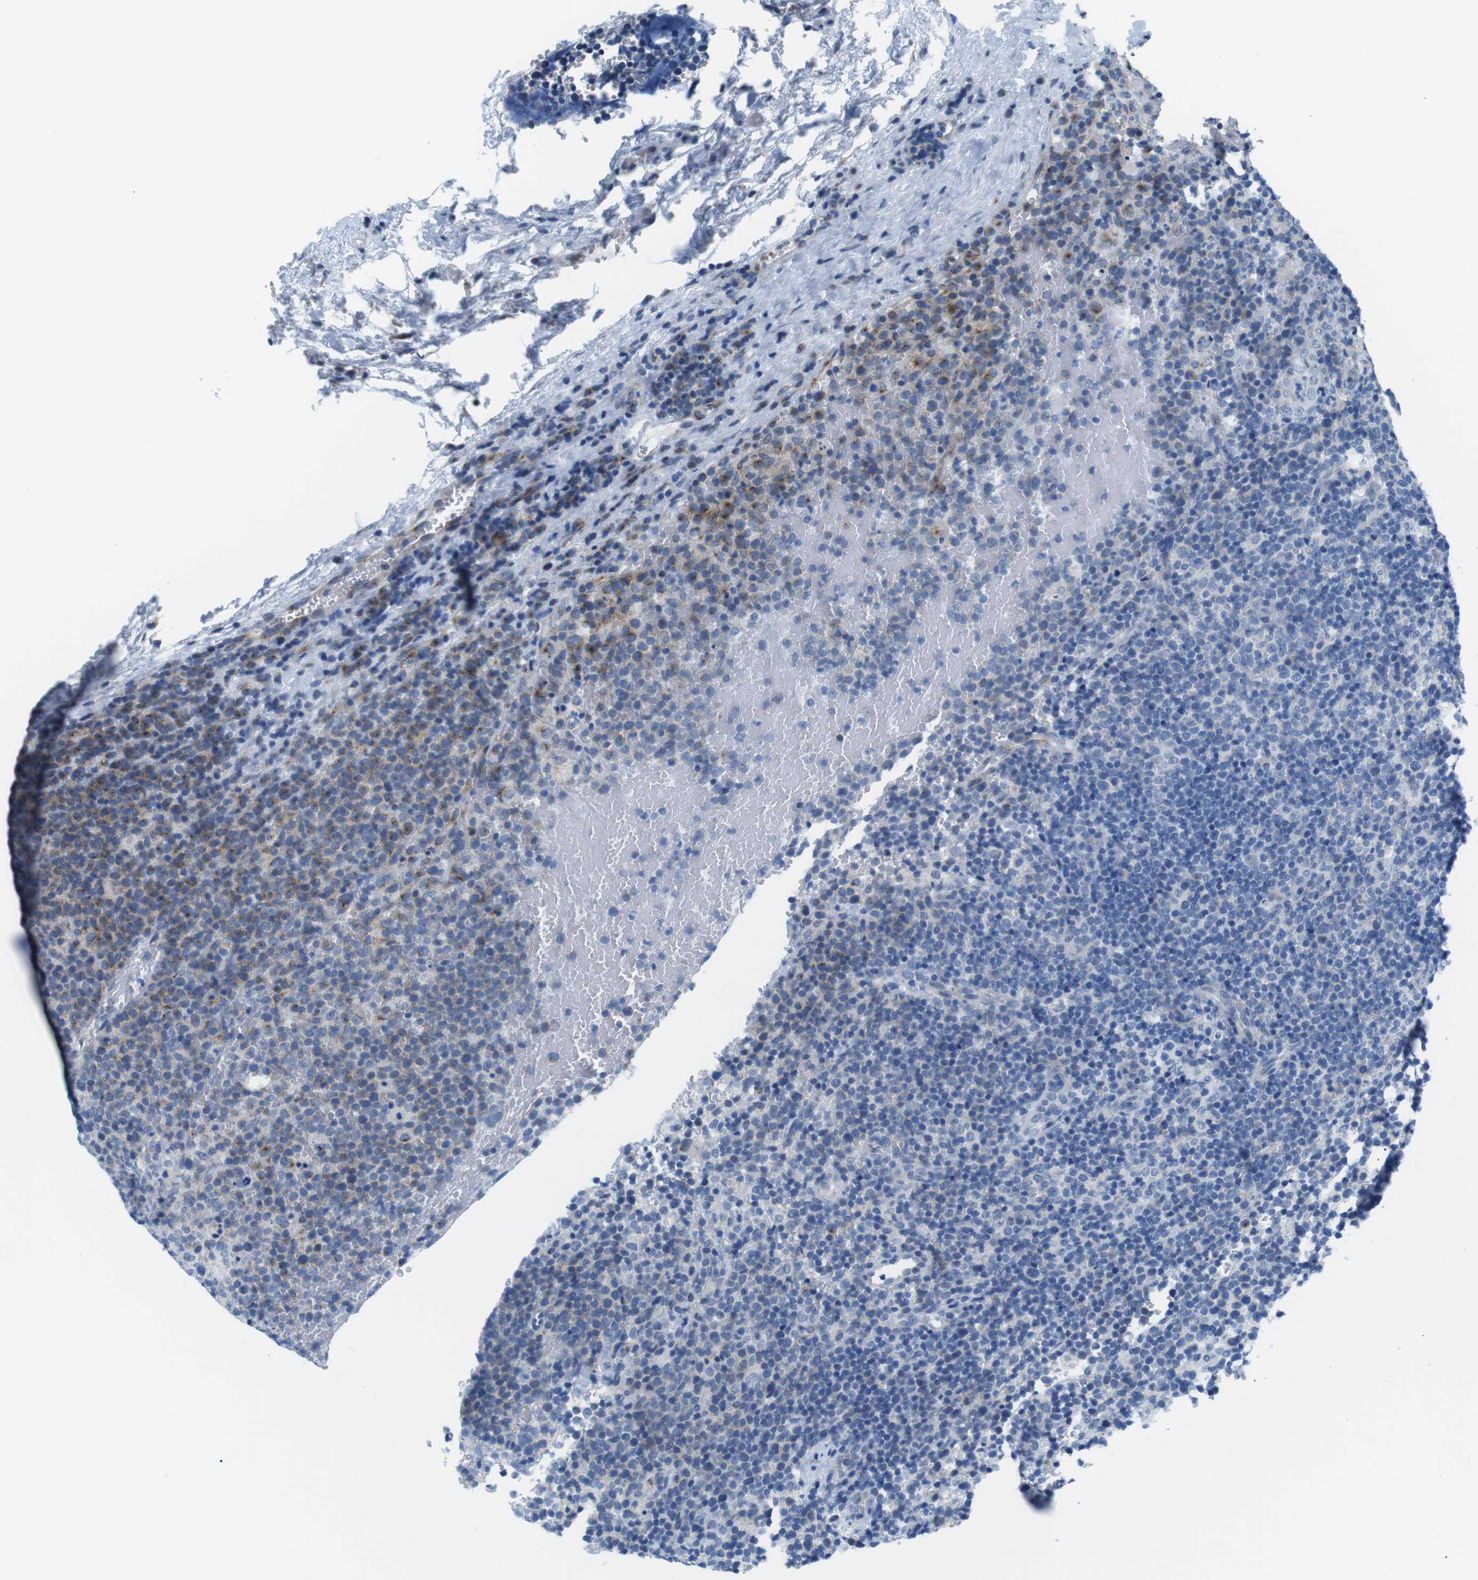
{"staining": {"intensity": "moderate", "quantity": "<25%", "location": "cytoplasmic/membranous"}, "tissue": "lymphoma", "cell_type": "Tumor cells", "image_type": "cancer", "snomed": [{"axis": "morphology", "description": "Malignant lymphoma, non-Hodgkin's type, High grade"}, {"axis": "topography", "description": "Lymph node"}], "caption": "Tumor cells exhibit moderate cytoplasmic/membranous expression in about <25% of cells in high-grade malignant lymphoma, non-Hodgkin's type.", "gene": "MUC2", "patient": {"sex": "male", "age": 61}}